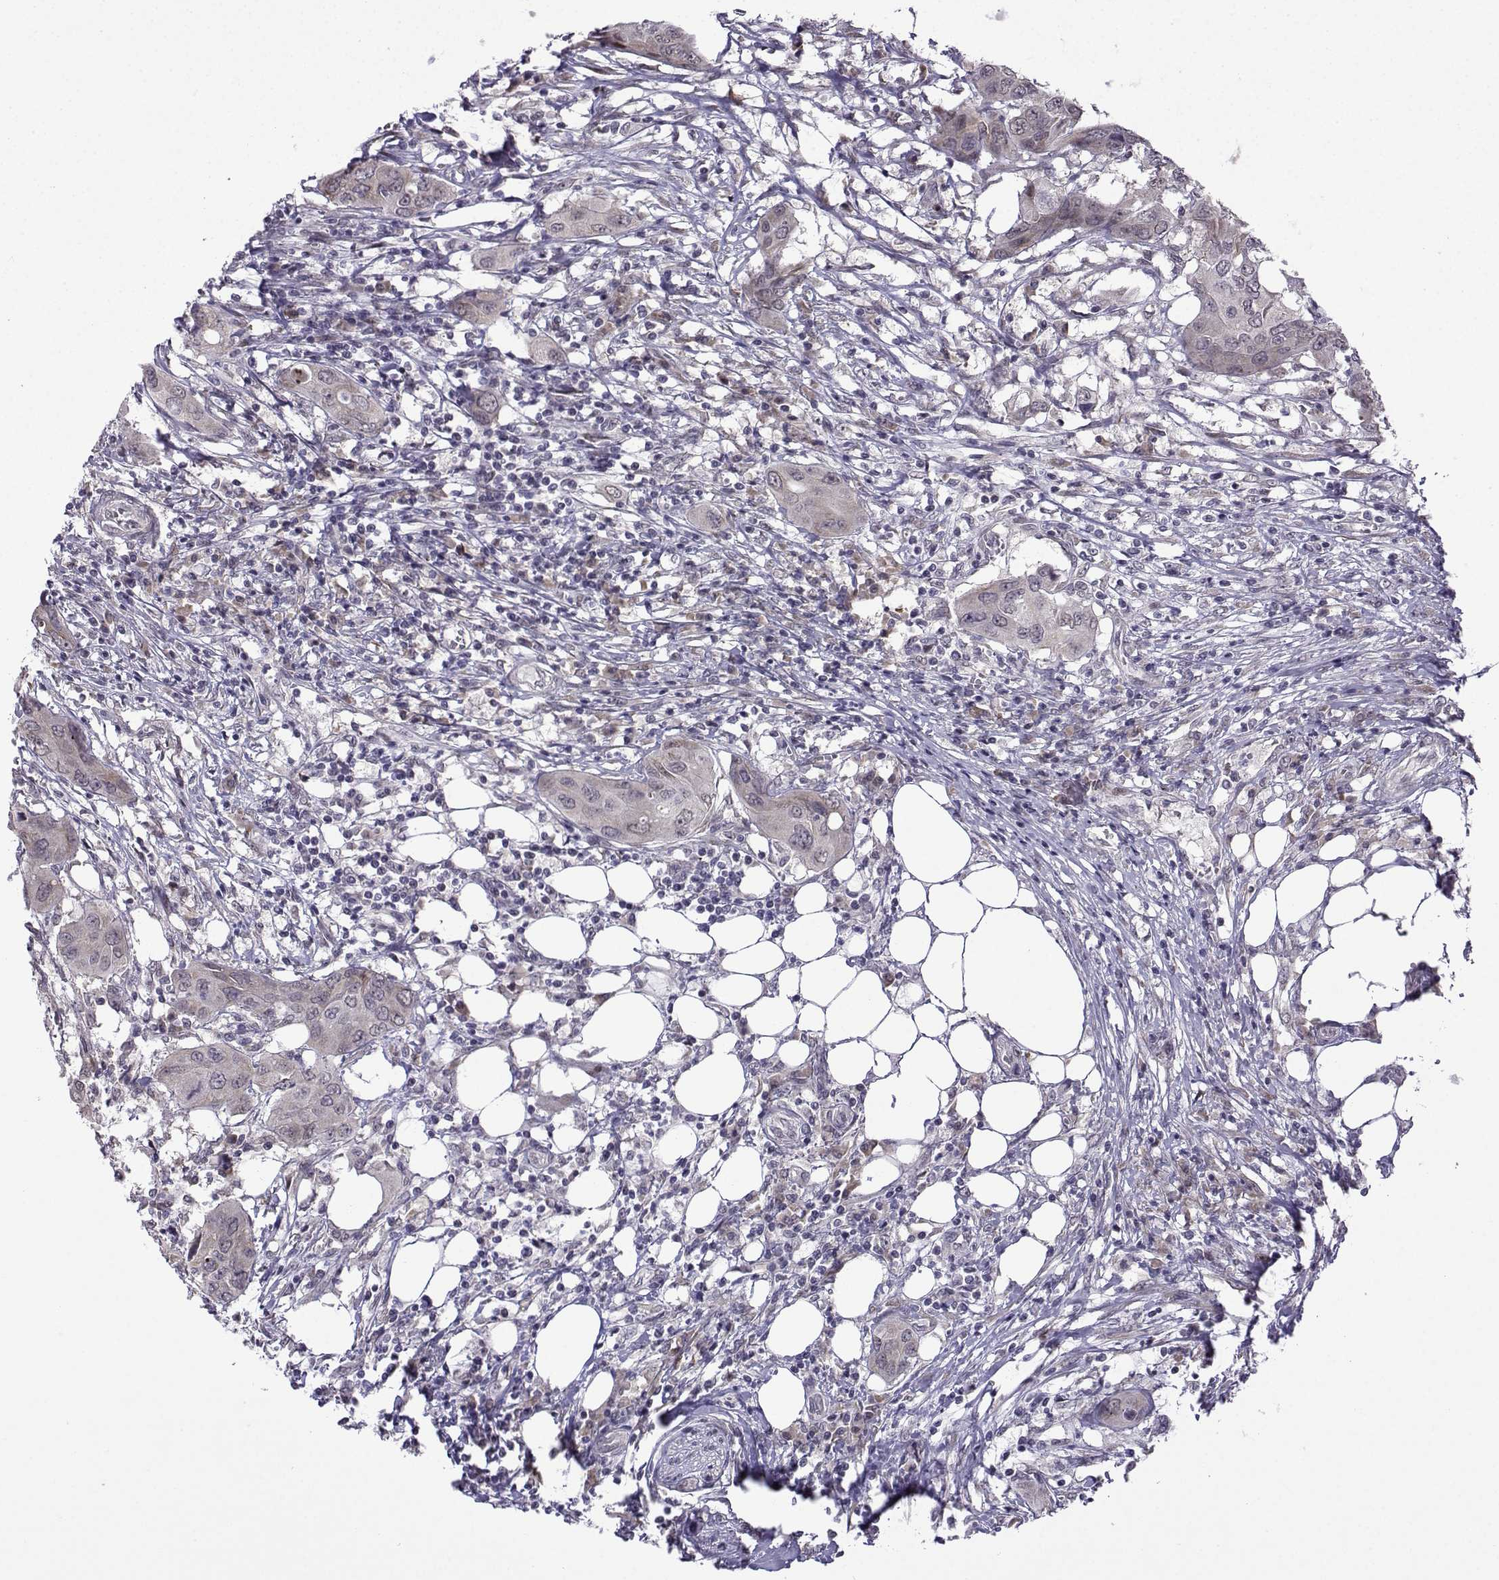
{"staining": {"intensity": "weak", "quantity": "<25%", "location": "cytoplasmic/membranous"}, "tissue": "urothelial cancer", "cell_type": "Tumor cells", "image_type": "cancer", "snomed": [{"axis": "morphology", "description": "Urothelial carcinoma, NOS"}, {"axis": "morphology", "description": "Urothelial carcinoma, High grade"}, {"axis": "topography", "description": "Urinary bladder"}], "caption": "DAB (3,3'-diaminobenzidine) immunohistochemical staining of high-grade urothelial carcinoma shows no significant positivity in tumor cells.", "gene": "FGF3", "patient": {"sex": "male", "age": 63}}